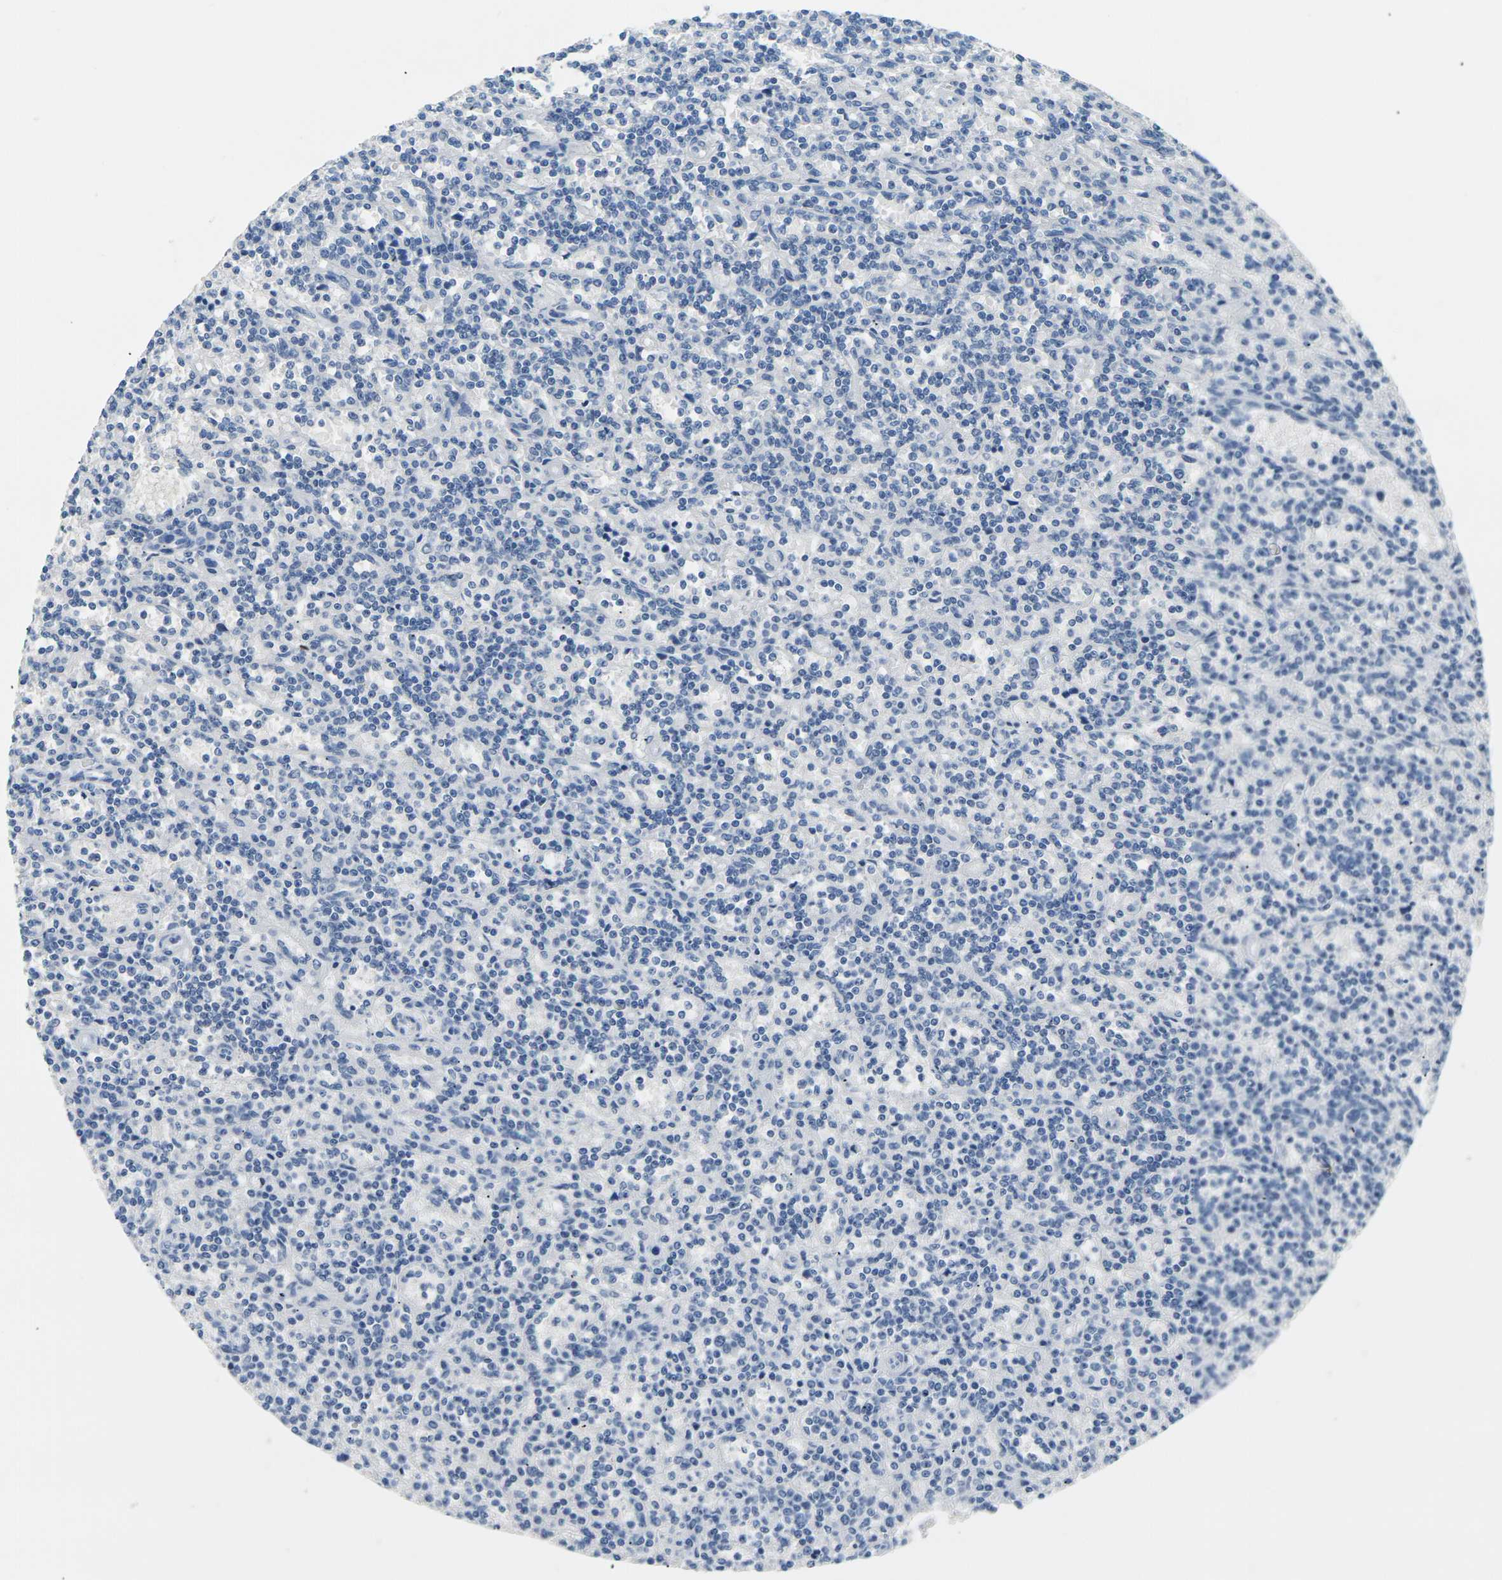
{"staining": {"intensity": "negative", "quantity": "none", "location": "none"}, "tissue": "lymphoma", "cell_type": "Tumor cells", "image_type": "cancer", "snomed": [{"axis": "morphology", "description": "Malignant lymphoma, non-Hodgkin's type, Low grade"}, {"axis": "topography", "description": "Spleen"}], "caption": "Immunohistochemistry histopathology image of neoplastic tissue: lymphoma stained with DAB (3,3'-diaminobenzidine) displays no significant protein positivity in tumor cells.", "gene": "CLDN7", "patient": {"sex": "male", "age": 73}}